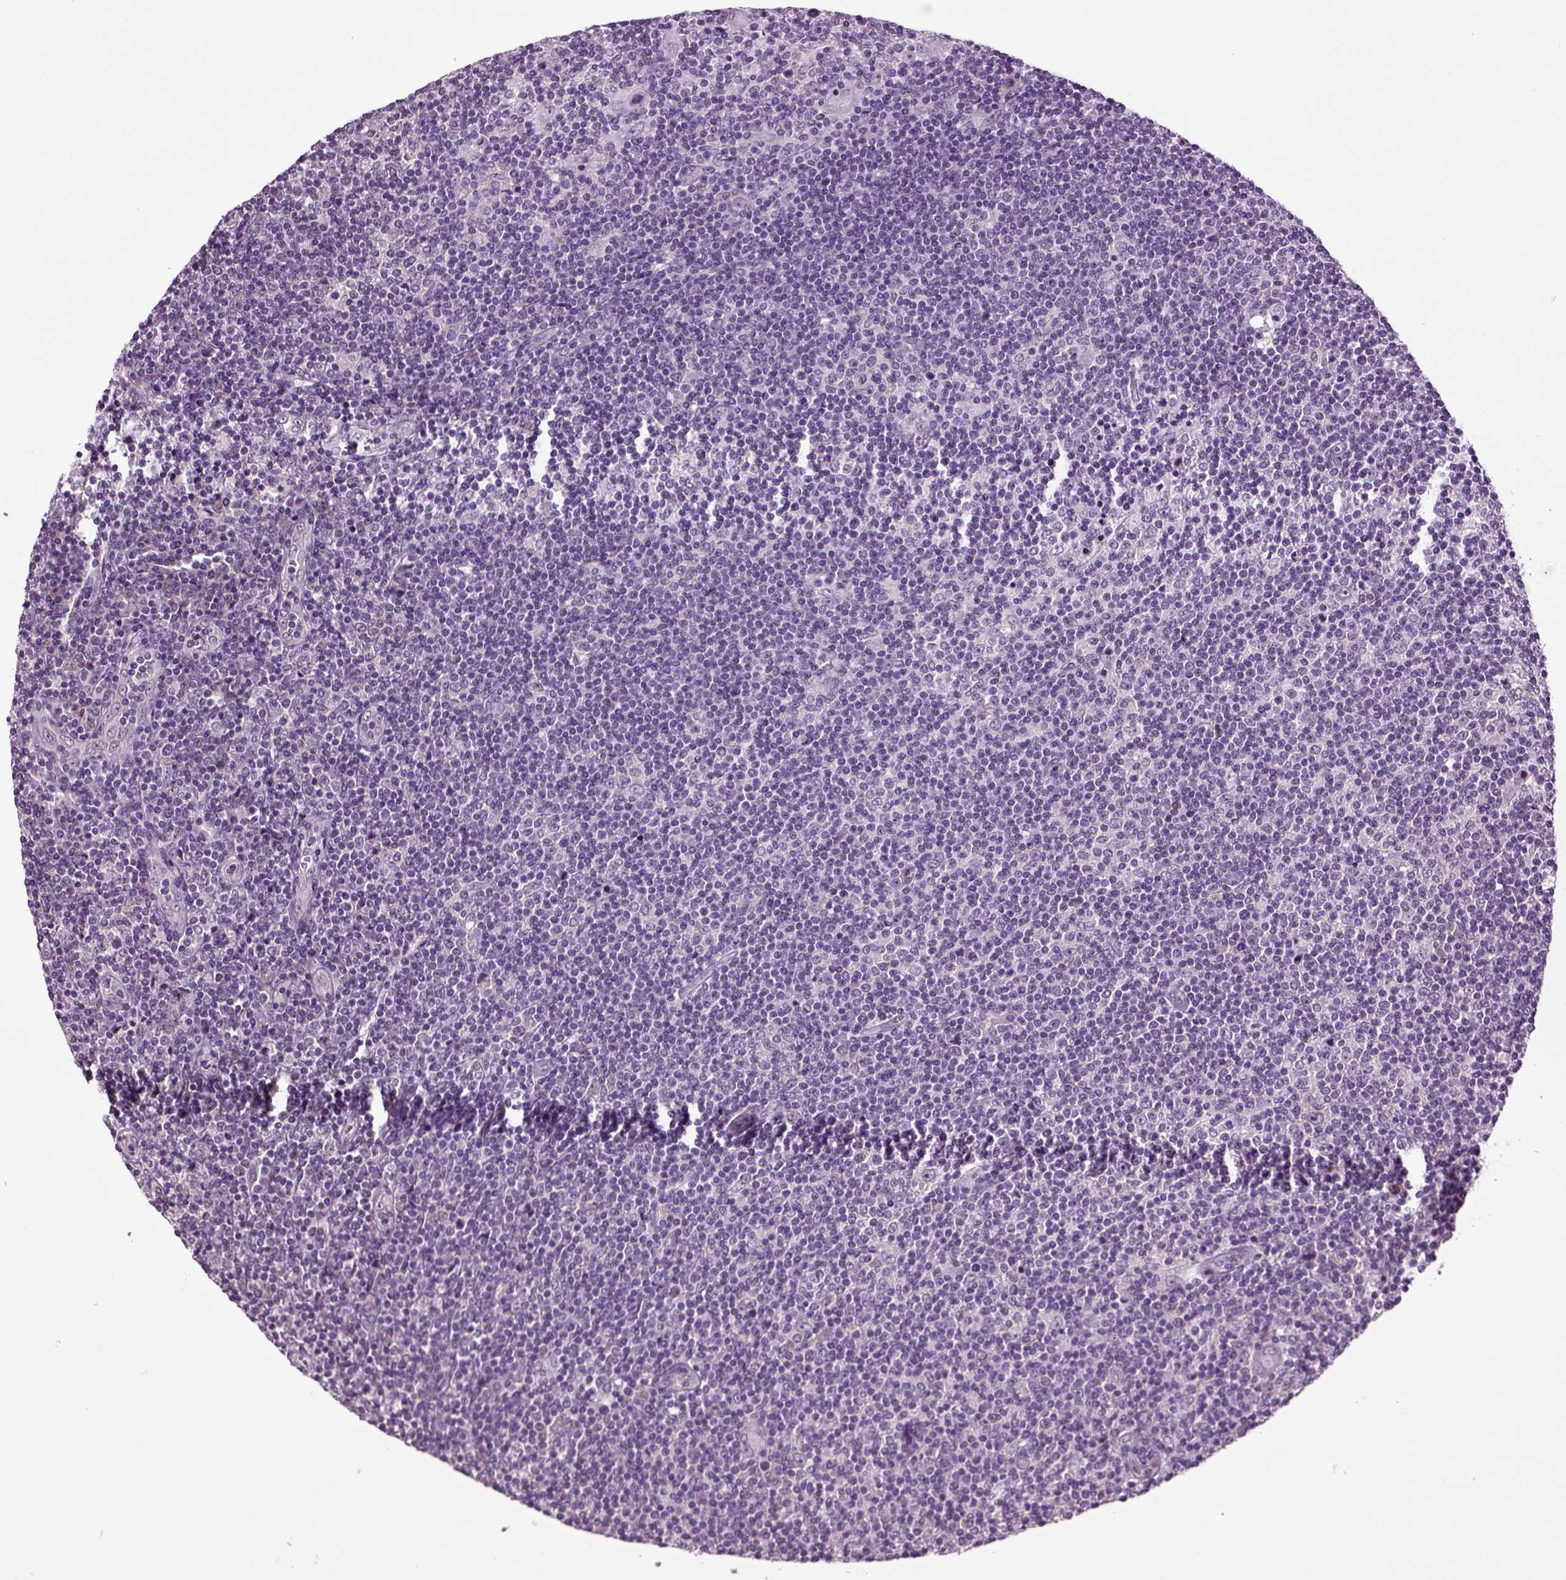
{"staining": {"intensity": "negative", "quantity": "none", "location": "none"}, "tissue": "lymphoma", "cell_type": "Tumor cells", "image_type": "cancer", "snomed": [{"axis": "morphology", "description": "Hodgkin's disease, NOS"}, {"axis": "topography", "description": "Lymph node"}], "caption": "The photomicrograph shows no significant expression in tumor cells of lymphoma.", "gene": "PLCH2", "patient": {"sex": "male", "age": 40}}